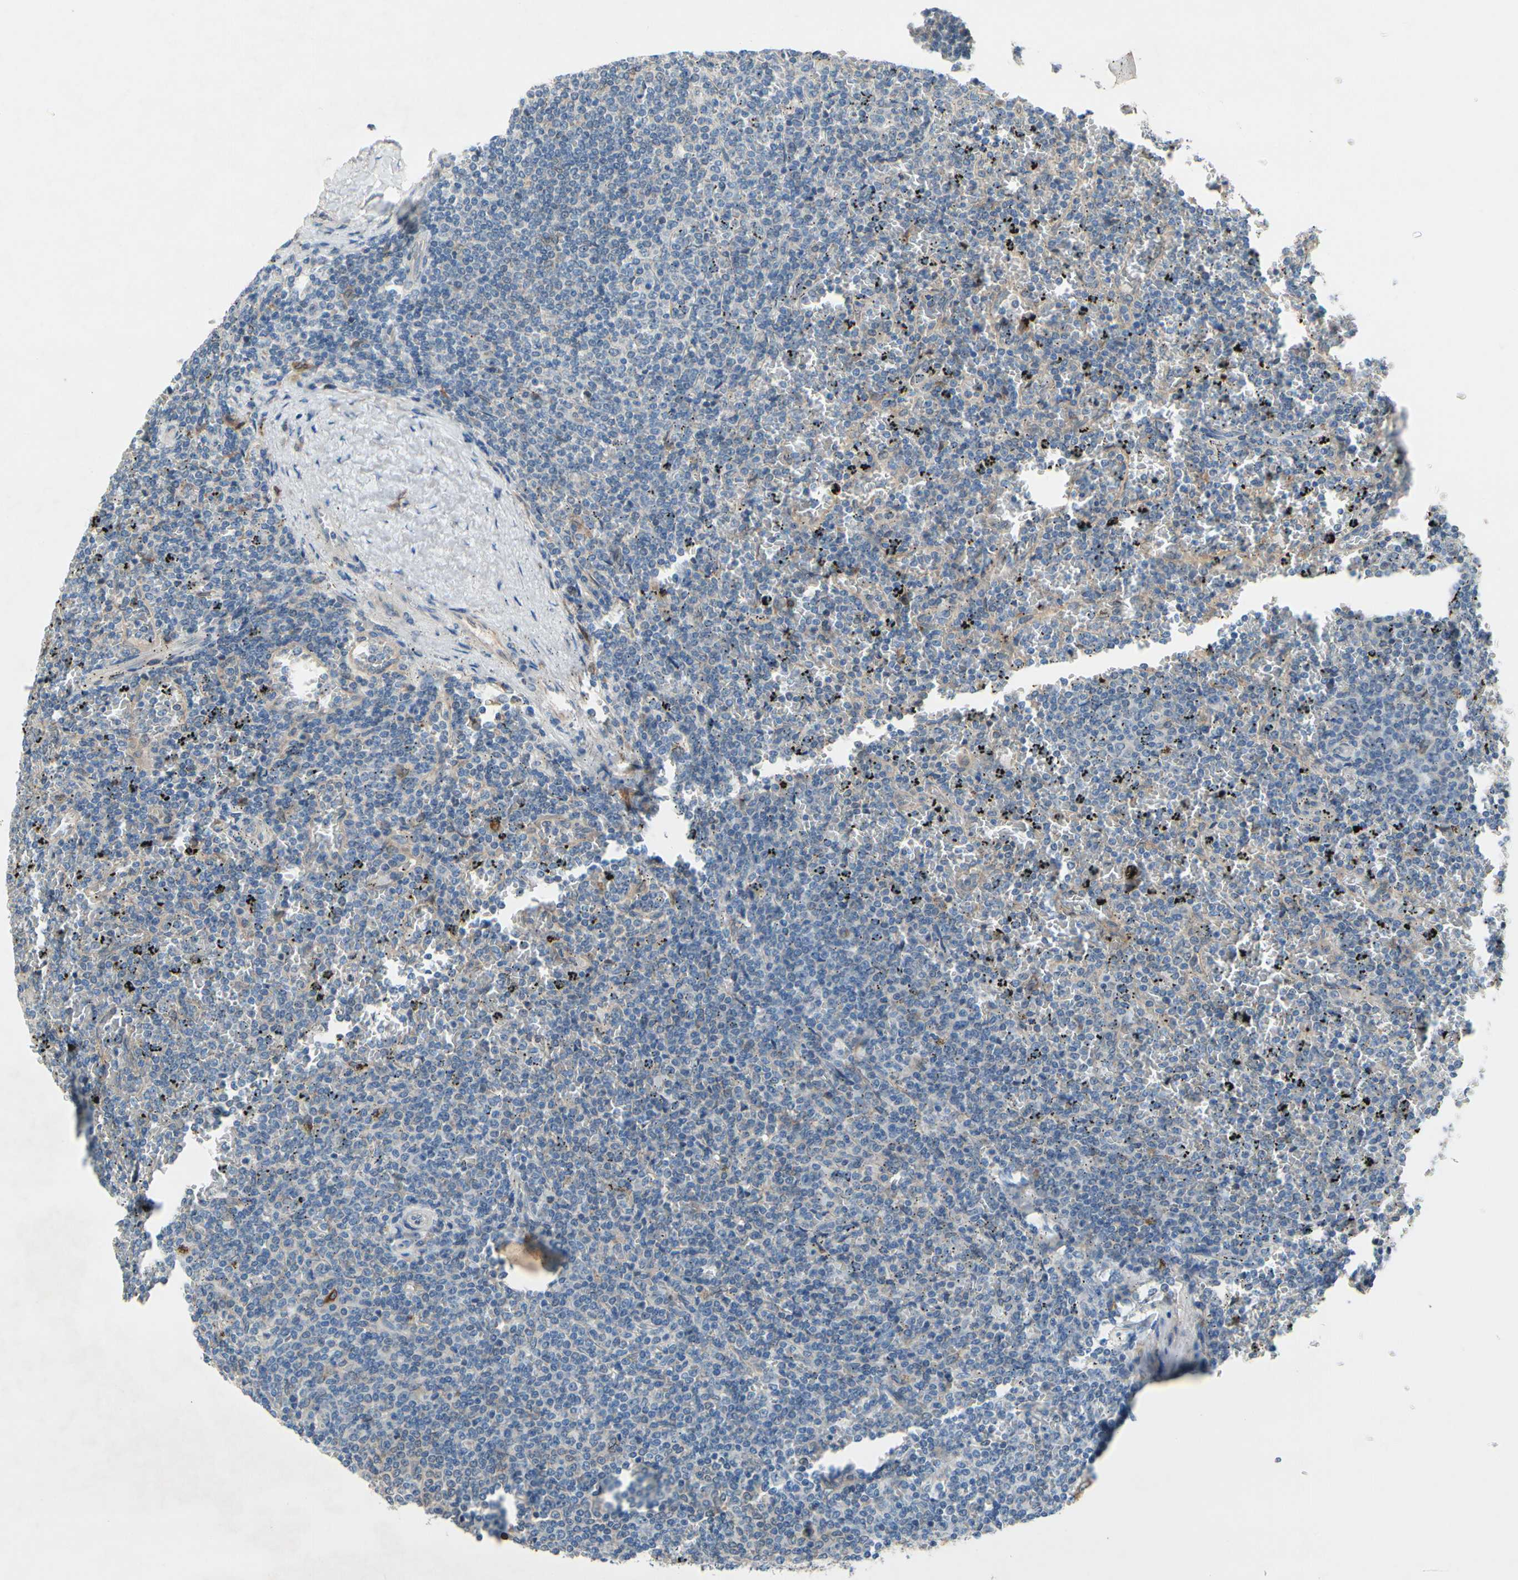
{"staining": {"intensity": "weak", "quantity": "25%-75%", "location": "cytoplasmic/membranous"}, "tissue": "lymphoma", "cell_type": "Tumor cells", "image_type": "cancer", "snomed": [{"axis": "morphology", "description": "Malignant lymphoma, non-Hodgkin's type, Low grade"}, {"axis": "topography", "description": "Spleen"}], "caption": "Immunohistochemistry (IHC) (DAB) staining of malignant lymphoma, non-Hodgkin's type (low-grade) exhibits weak cytoplasmic/membranous protein staining in approximately 25%-75% of tumor cells.", "gene": "PRXL2A", "patient": {"sex": "female", "age": 77}}